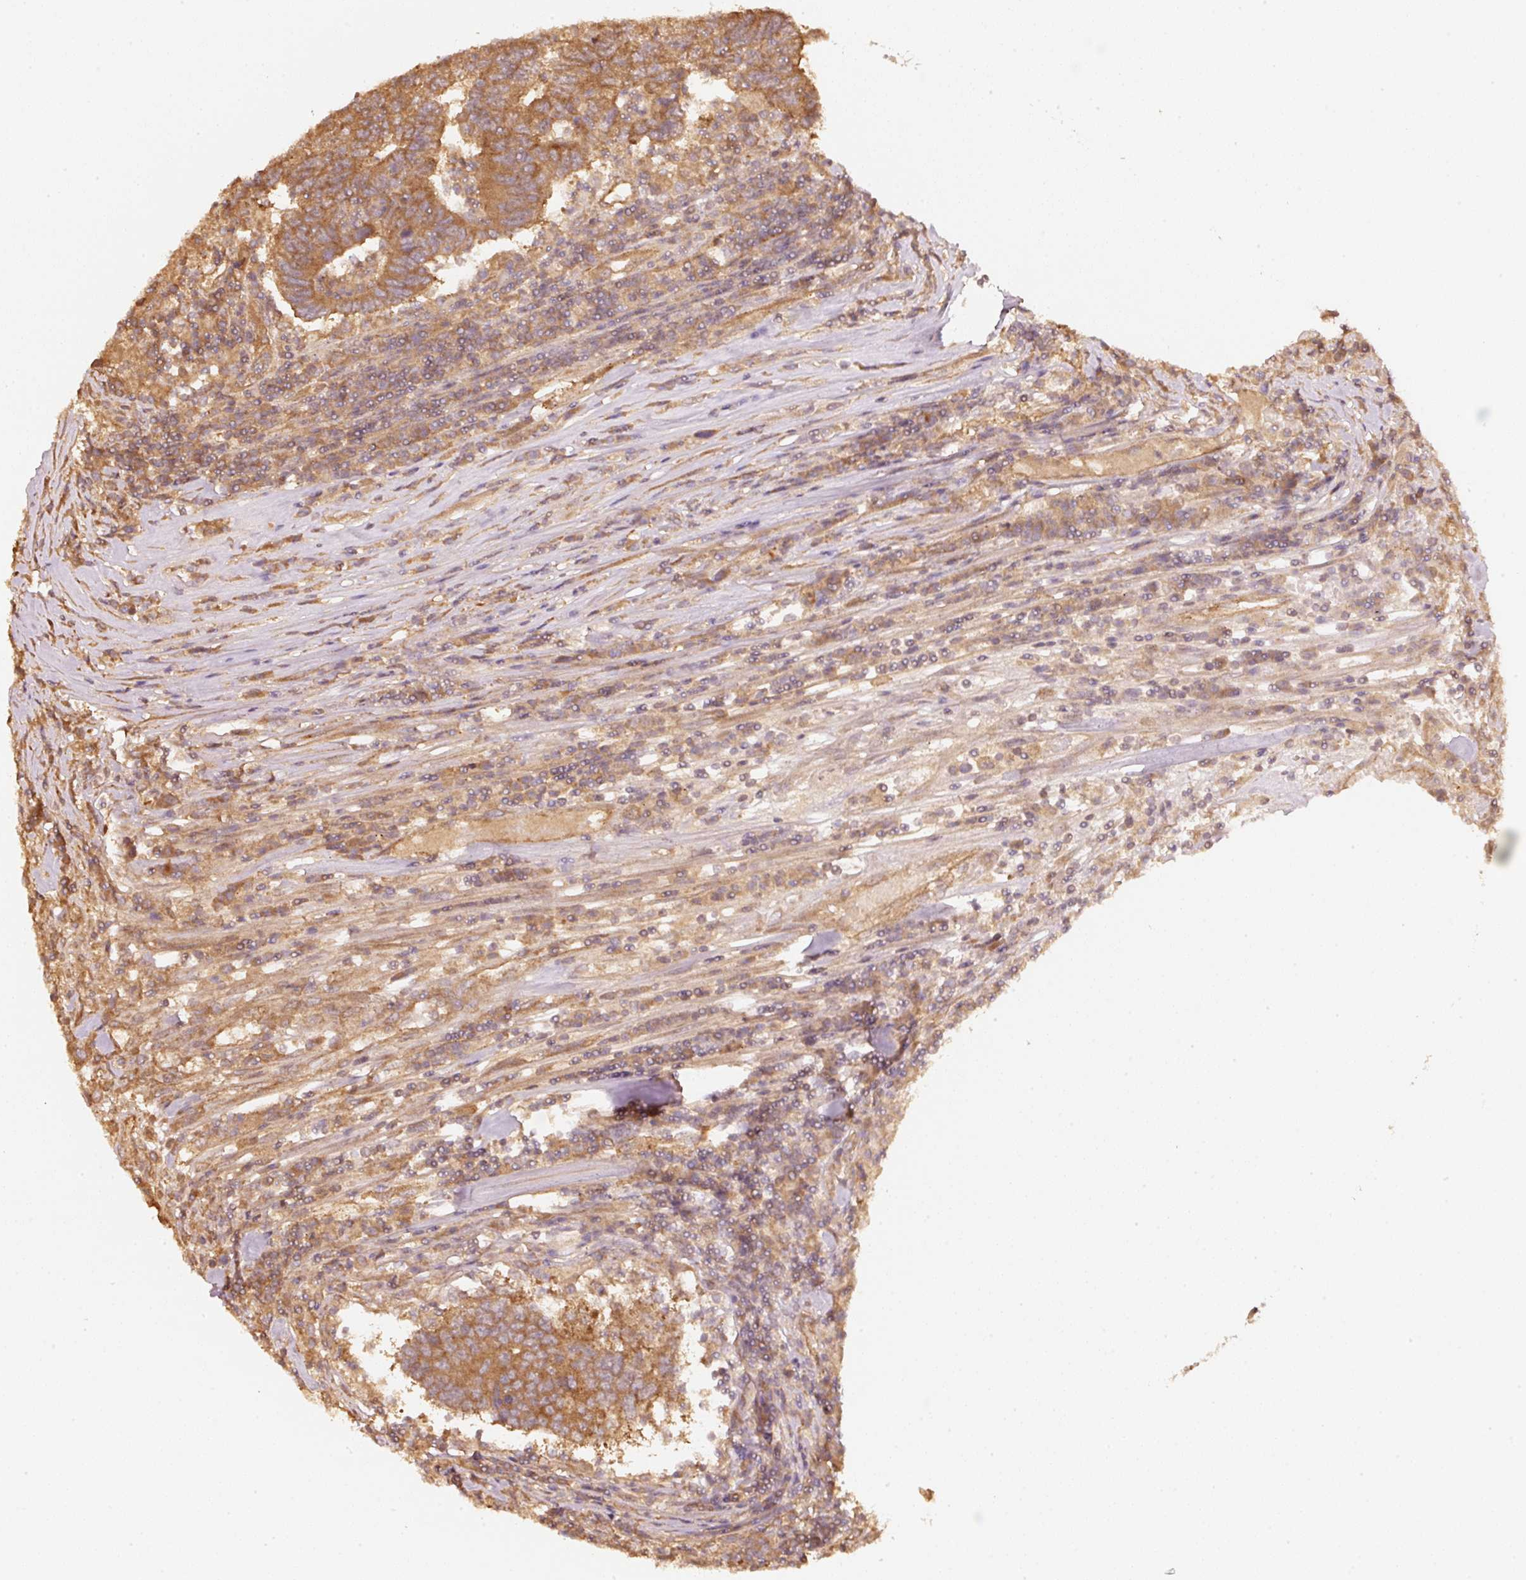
{"staining": {"intensity": "moderate", "quantity": ">75%", "location": "cytoplasmic/membranous"}, "tissue": "colorectal cancer", "cell_type": "Tumor cells", "image_type": "cancer", "snomed": [{"axis": "morphology", "description": "Adenocarcinoma, NOS"}, {"axis": "topography", "description": "Colon"}], "caption": "A brown stain highlights moderate cytoplasmic/membranous staining of a protein in adenocarcinoma (colorectal) tumor cells.", "gene": "STAU1", "patient": {"sex": "female", "age": 48}}